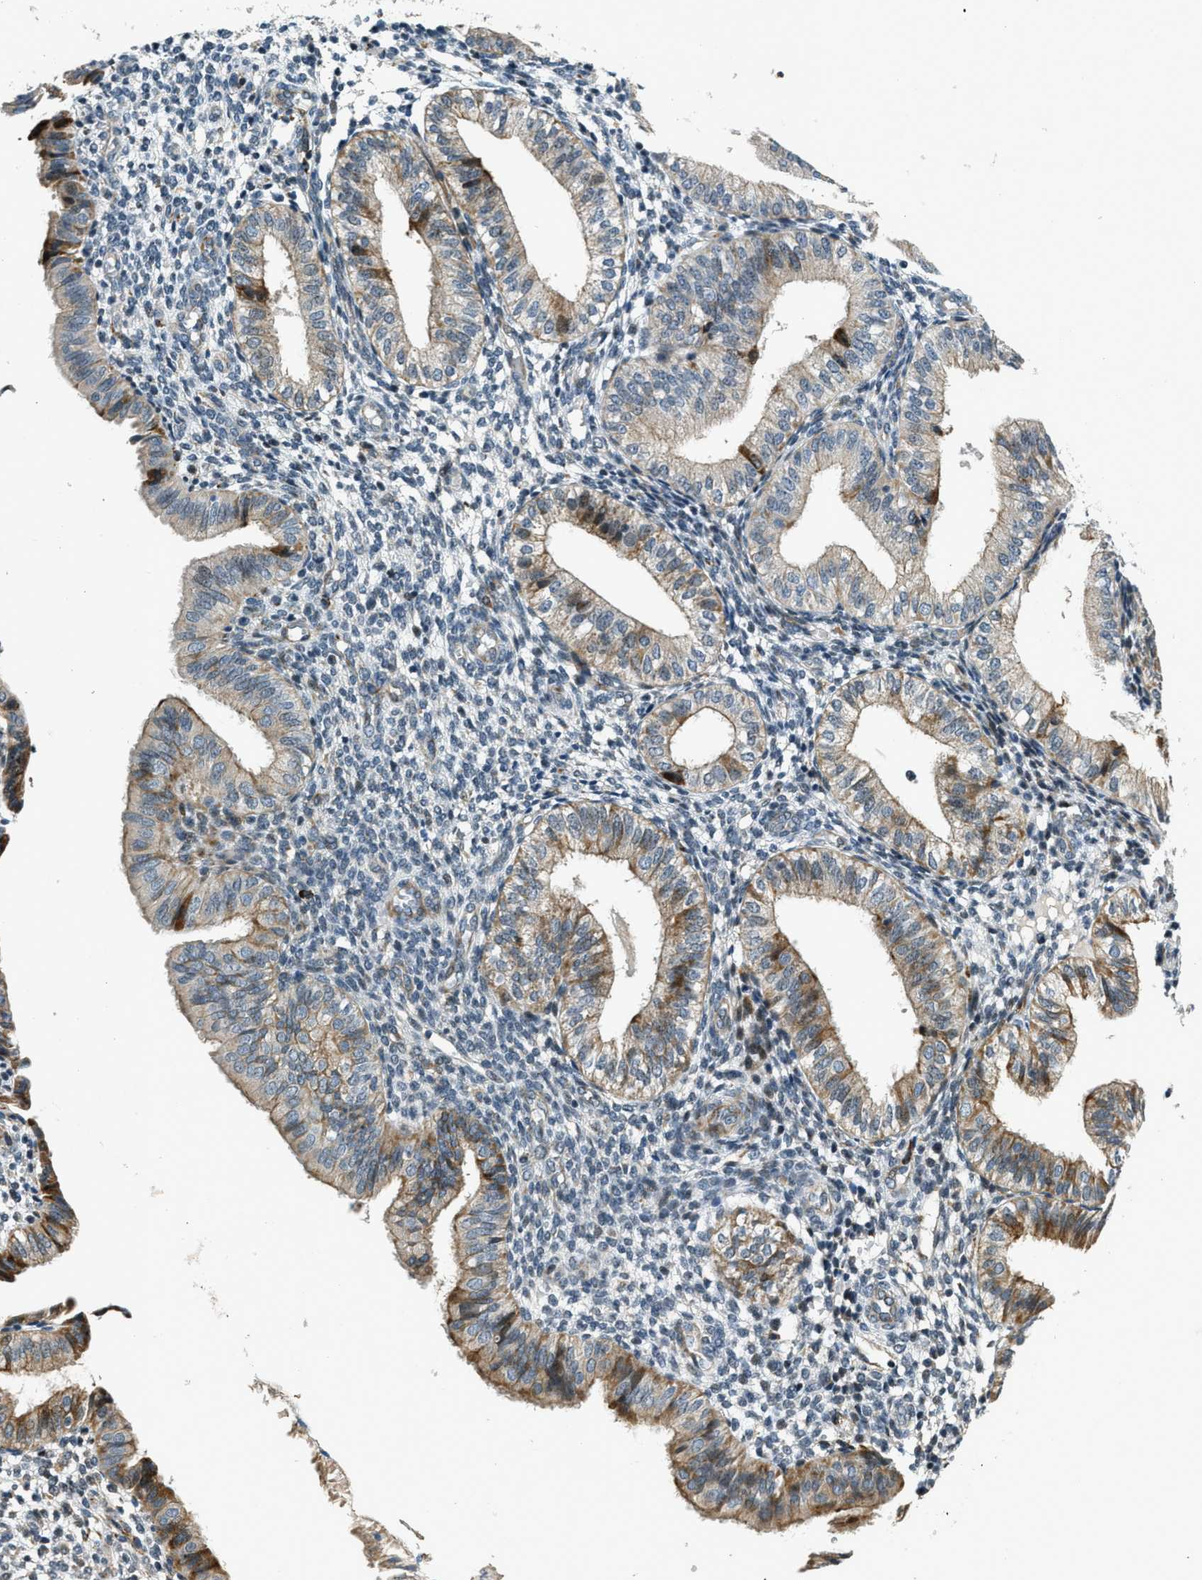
{"staining": {"intensity": "moderate", "quantity": "<25%", "location": "cytoplasmic/membranous"}, "tissue": "endometrium", "cell_type": "Cells in endometrial stroma", "image_type": "normal", "snomed": [{"axis": "morphology", "description": "Normal tissue, NOS"}, {"axis": "topography", "description": "Endometrium"}], "caption": "Moderate cytoplasmic/membranous protein expression is identified in approximately <25% of cells in endometrial stroma in endometrium. Nuclei are stained in blue.", "gene": "HERC2", "patient": {"sex": "female", "age": 39}}